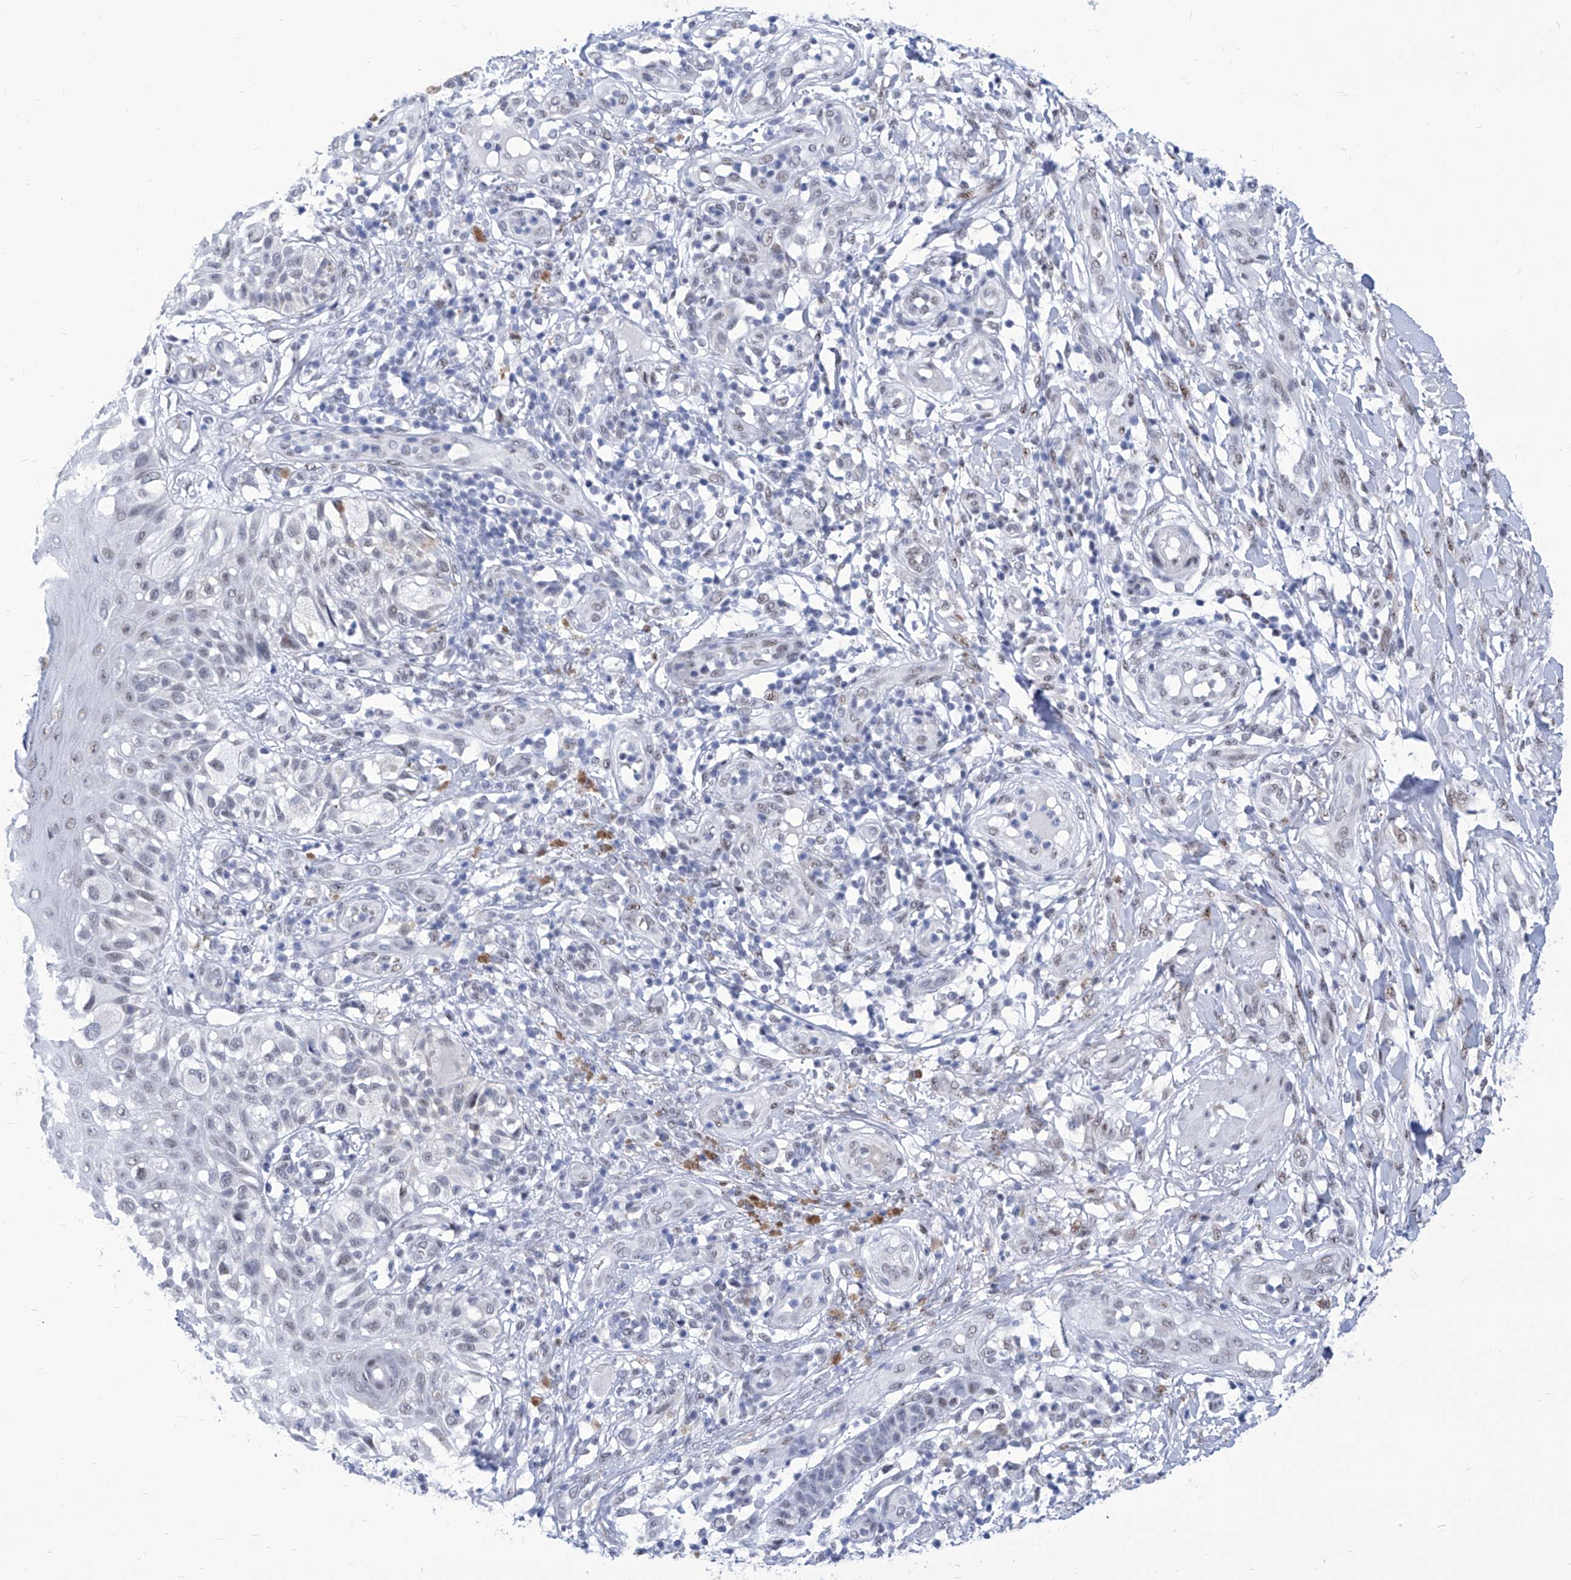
{"staining": {"intensity": "negative", "quantity": "none", "location": "none"}, "tissue": "melanoma", "cell_type": "Tumor cells", "image_type": "cancer", "snomed": [{"axis": "morphology", "description": "Malignant melanoma, NOS"}, {"axis": "topography", "description": "Skin"}], "caption": "High power microscopy micrograph of an immunohistochemistry (IHC) micrograph of malignant melanoma, revealing no significant staining in tumor cells.", "gene": "SART1", "patient": {"sex": "female", "age": 81}}